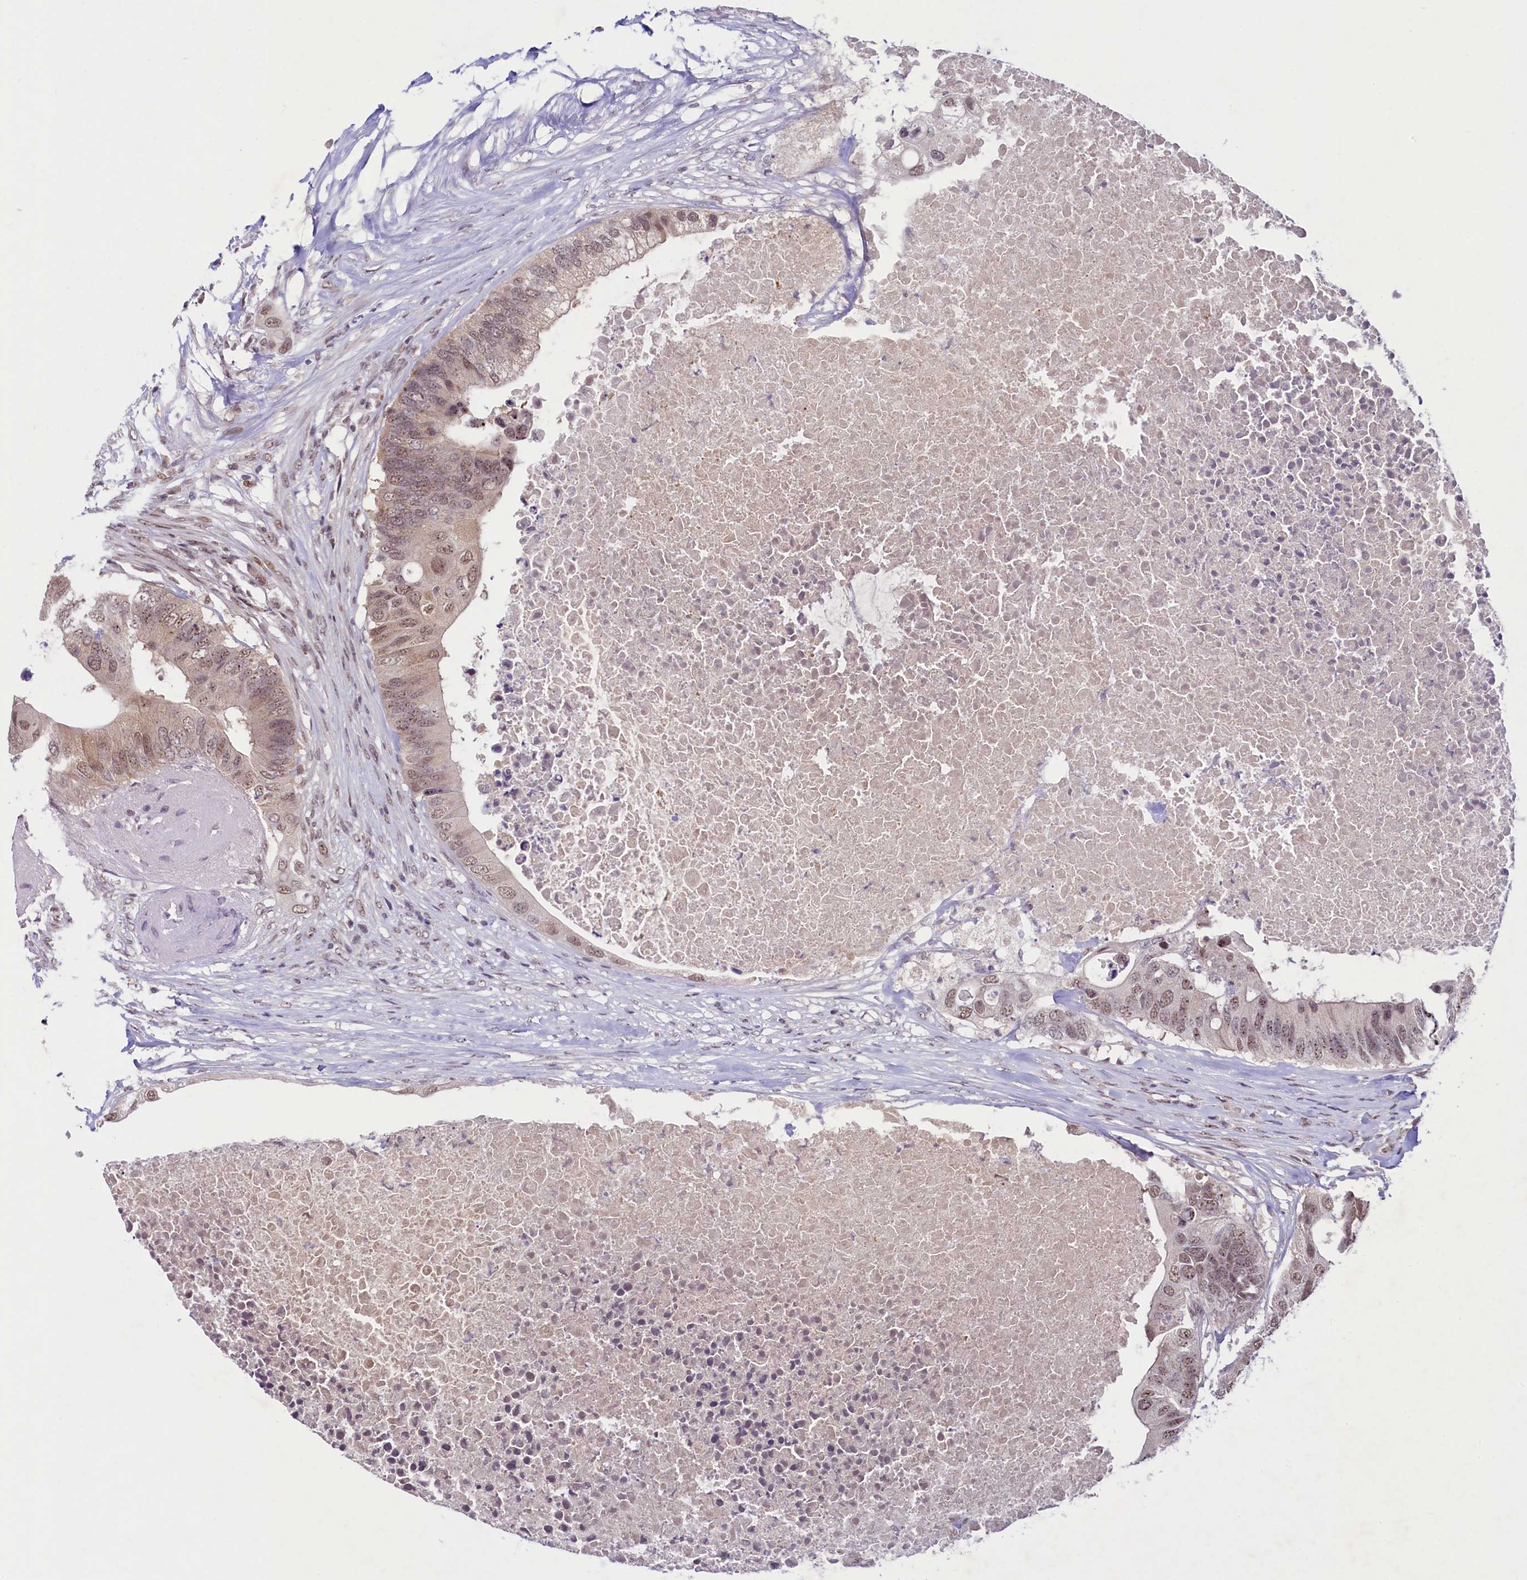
{"staining": {"intensity": "moderate", "quantity": ">75%", "location": "nuclear"}, "tissue": "colorectal cancer", "cell_type": "Tumor cells", "image_type": "cancer", "snomed": [{"axis": "morphology", "description": "Adenocarcinoma, NOS"}, {"axis": "topography", "description": "Colon"}], "caption": "Colorectal cancer stained with IHC reveals moderate nuclear expression in about >75% of tumor cells.", "gene": "ANKS3", "patient": {"sex": "male", "age": 71}}